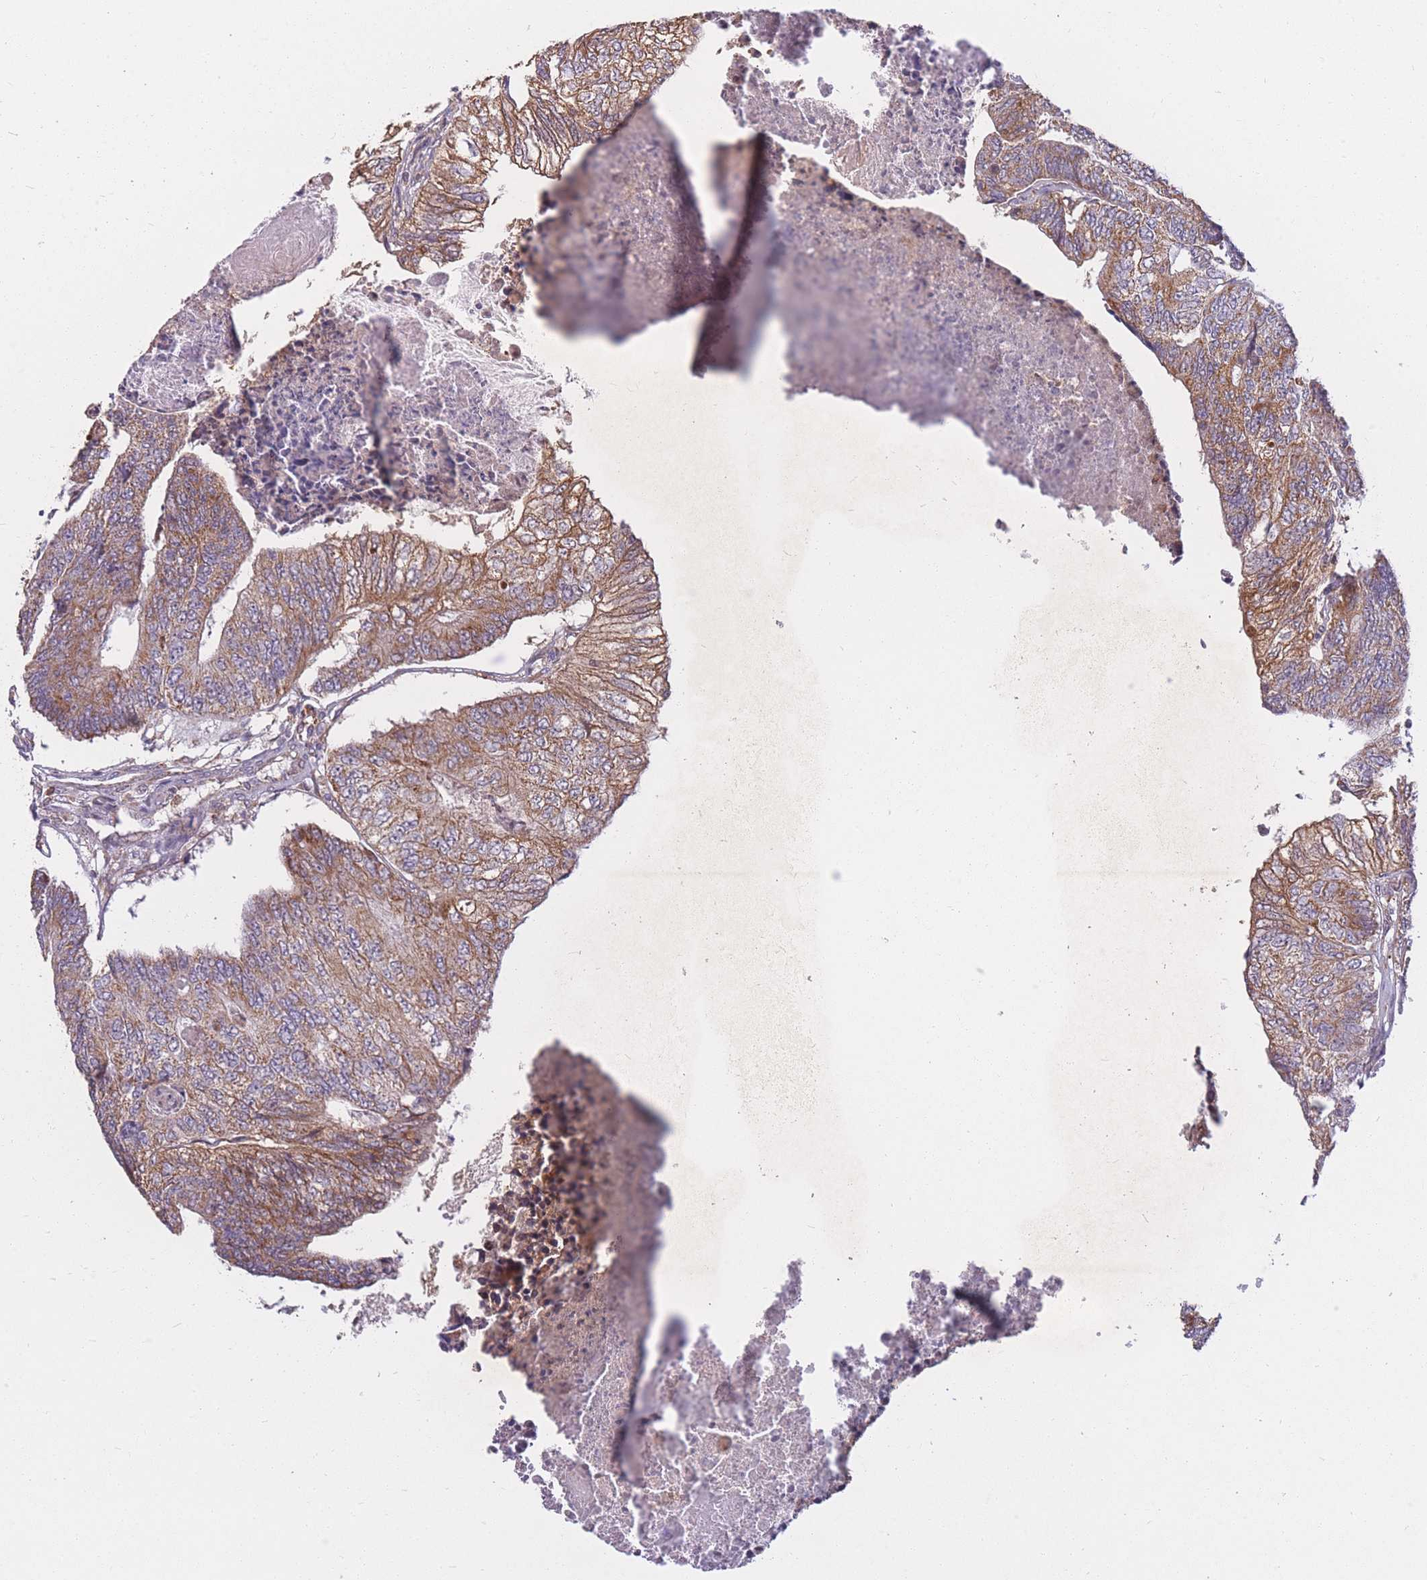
{"staining": {"intensity": "moderate", "quantity": ">75%", "location": "cytoplasmic/membranous"}, "tissue": "colorectal cancer", "cell_type": "Tumor cells", "image_type": "cancer", "snomed": [{"axis": "morphology", "description": "Adenocarcinoma, NOS"}, {"axis": "topography", "description": "Colon"}], "caption": "Immunohistochemistry (IHC) photomicrograph of colorectal adenocarcinoma stained for a protein (brown), which exhibits medium levels of moderate cytoplasmic/membranous expression in about >75% of tumor cells.", "gene": "PTPMT1", "patient": {"sex": "female", "age": 67}}